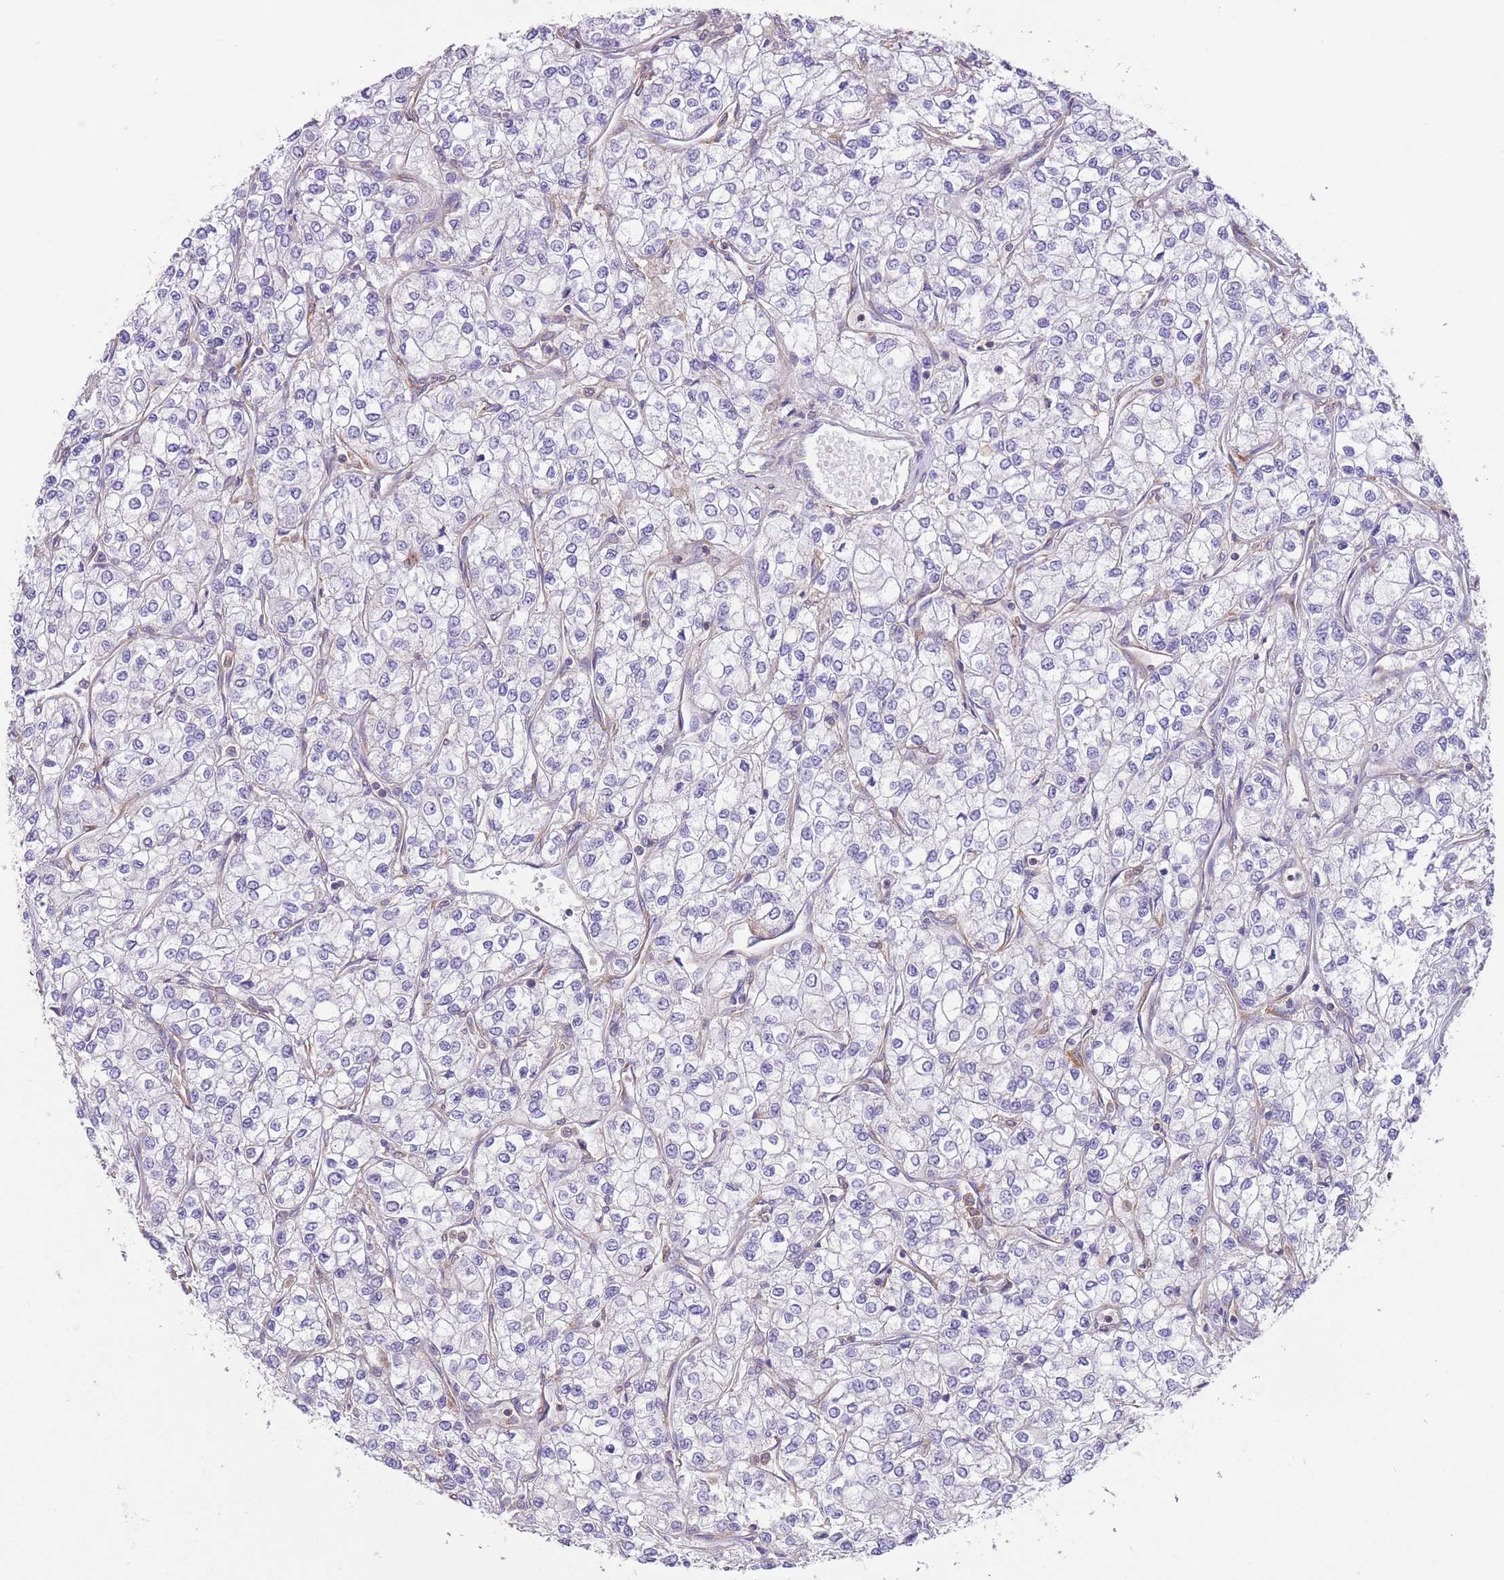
{"staining": {"intensity": "negative", "quantity": "none", "location": "none"}, "tissue": "renal cancer", "cell_type": "Tumor cells", "image_type": "cancer", "snomed": [{"axis": "morphology", "description": "Adenocarcinoma, NOS"}, {"axis": "topography", "description": "Kidney"}], "caption": "IHC histopathology image of human adenocarcinoma (renal) stained for a protein (brown), which reveals no positivity in tumor cells. (DAB (3,3'-diaminobenzidine) immunohistochemistry visualized using brightfield microscopy, high magnification).", "gene": "PRKAR1A", "patient": {"sex": "male", "age": 80}}